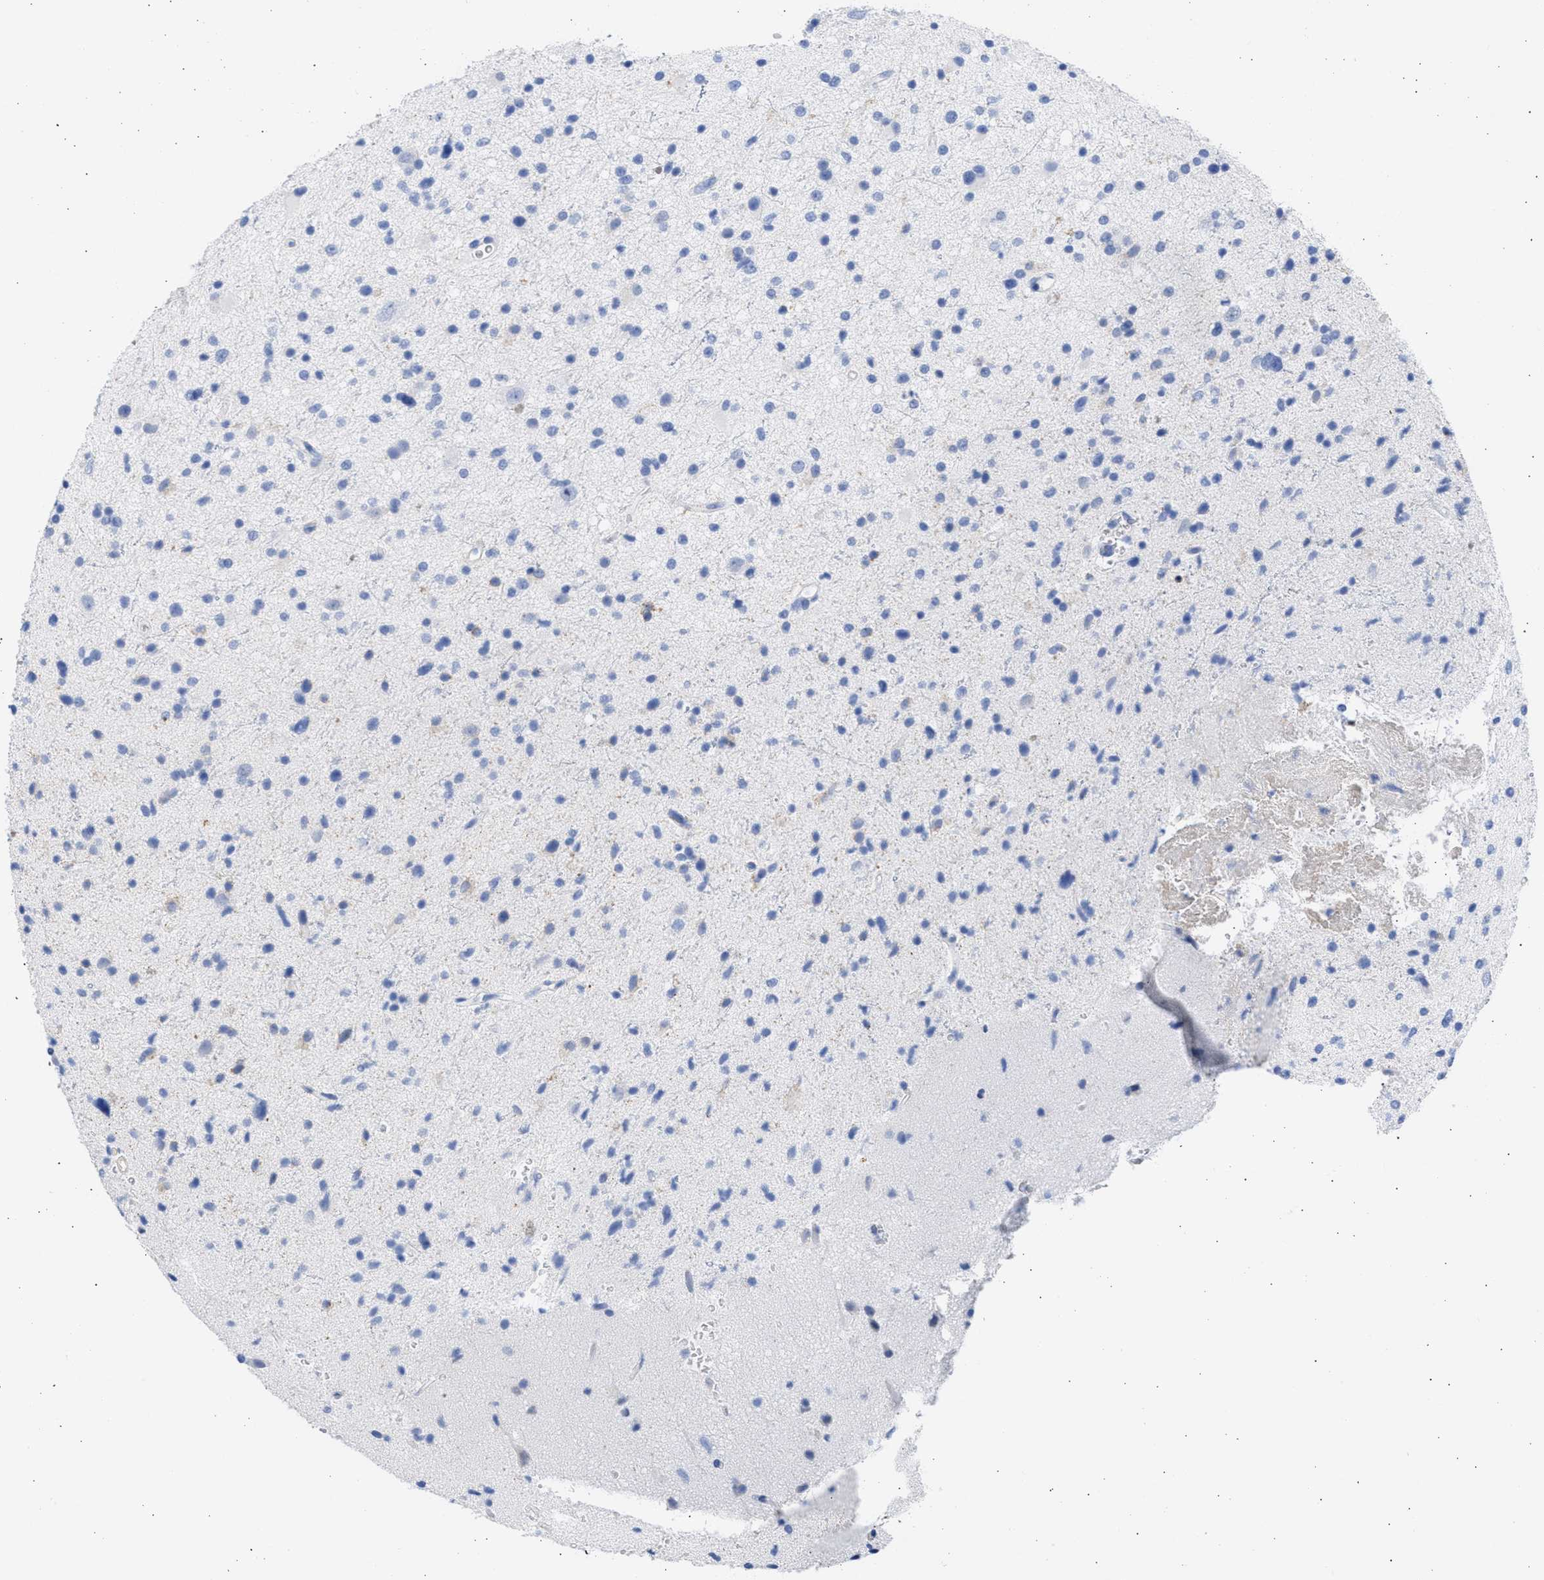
{"staining": {"intensity": "negative", "quantity": "none", "location": "none"}, "tissue": "glioma", "cell_type": "Tumor cells", "image_type": "cancer", "snomed": [{"axis": "morphology", "description": "Glioma, malignant, High grade"}, {"axis": "topography", "description": "Brain"}], "caption": "Immunohistochemistry (IHC) micrograph of neoplastic tissue: glioma stained with DAB displays no significant protein positivity in tumor cells.", "gene": "RSPH1", "patient": {"sex": "male", "age": 33}}